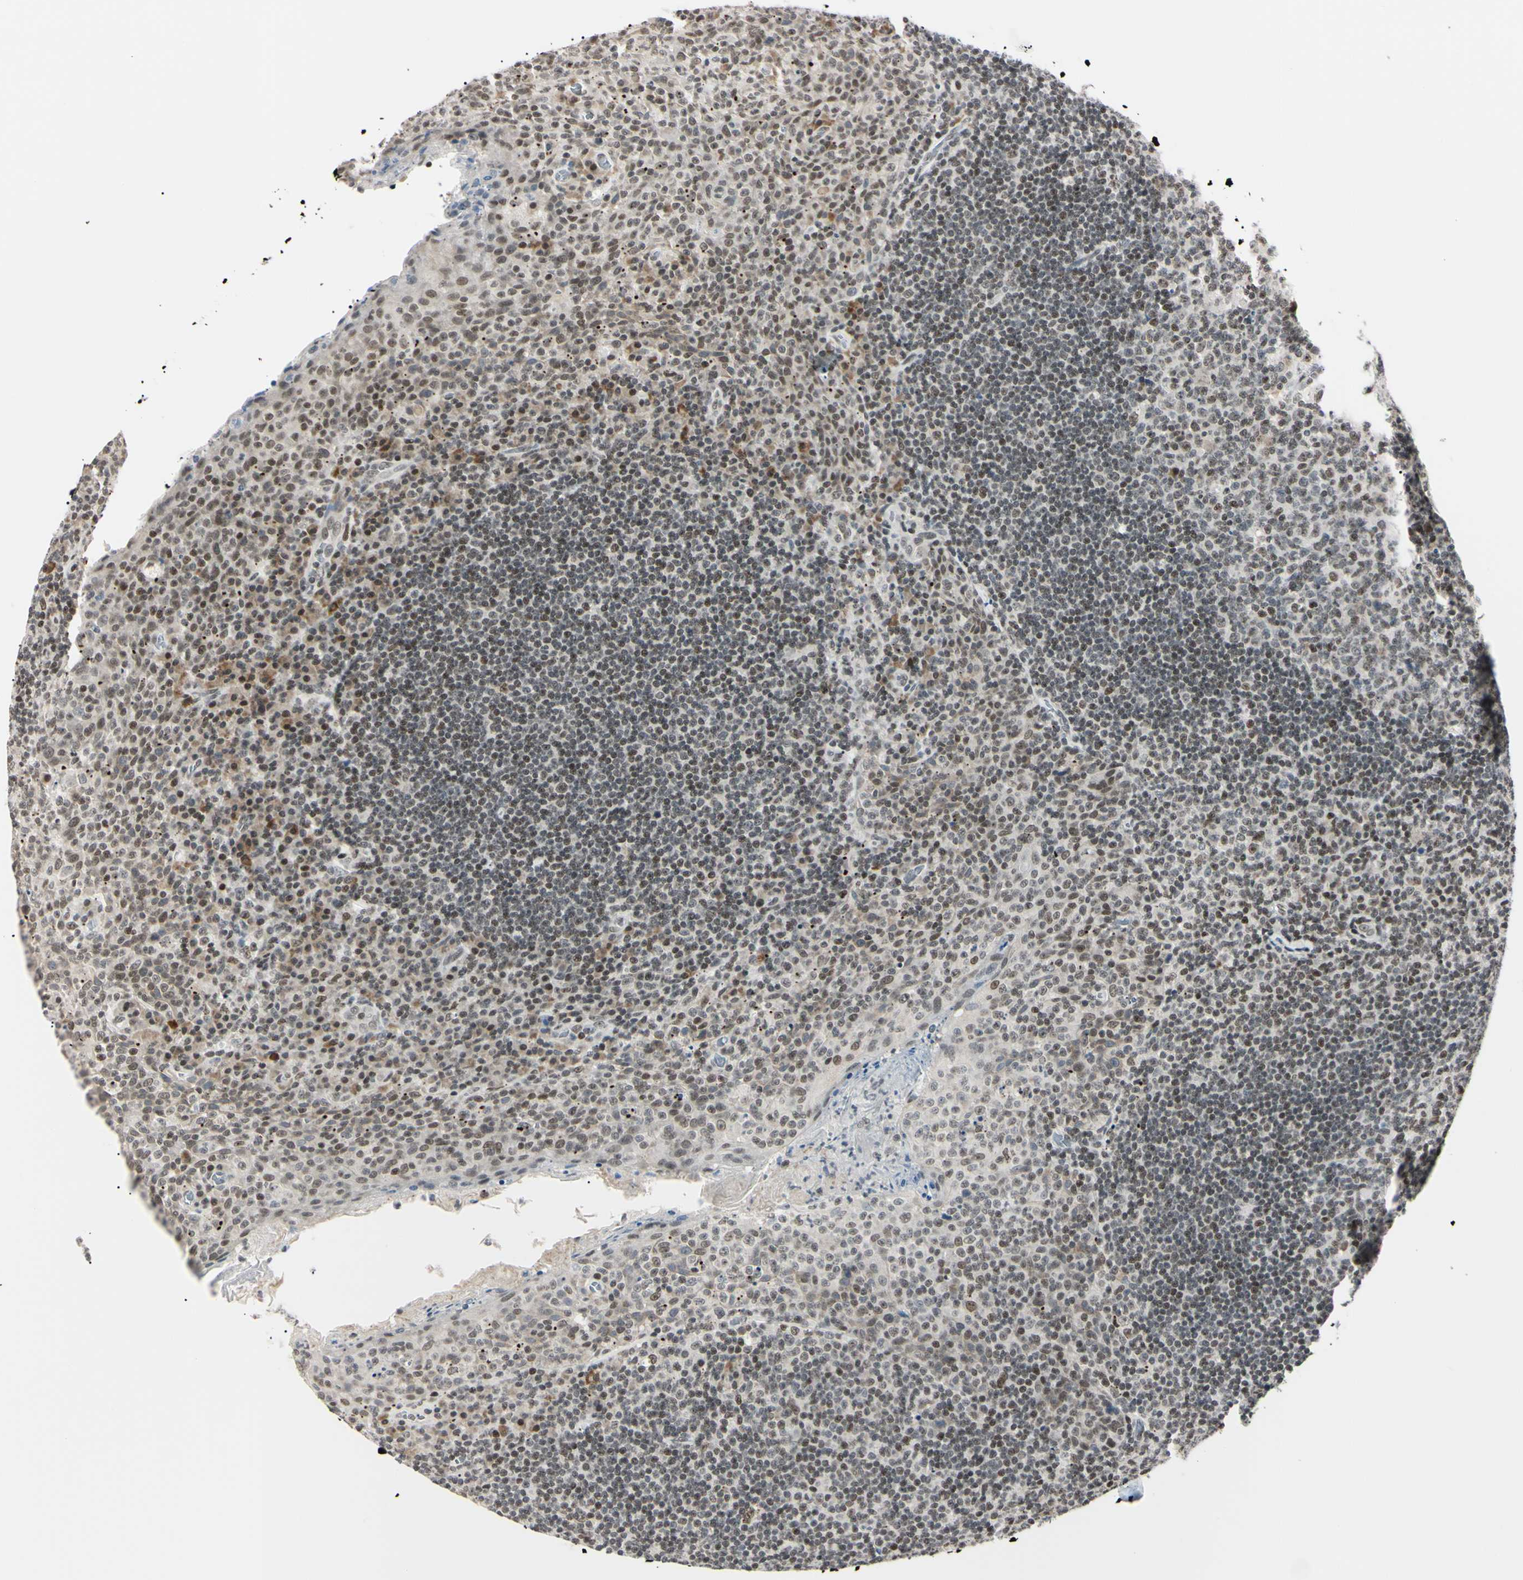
{"staining": {"intensity": "weak", "quantity": "25%-75%", "location": "nuclear"}, "tissue": "tonsil", "cell_type": "Germinal center cells", "image_type": "normal", "snomed": [{"axis": "morphology", "description": "Normal tissue, NOS"}, {"axis": "topography", "description": "Tonsil"}], "caption": "A photomicrograph of tonsil stained for a protein demonstrates weak nuclear brown staining in germinal center cells.", "gene": "C1orf174", "patient": {"sex": "male", "age": 17}}